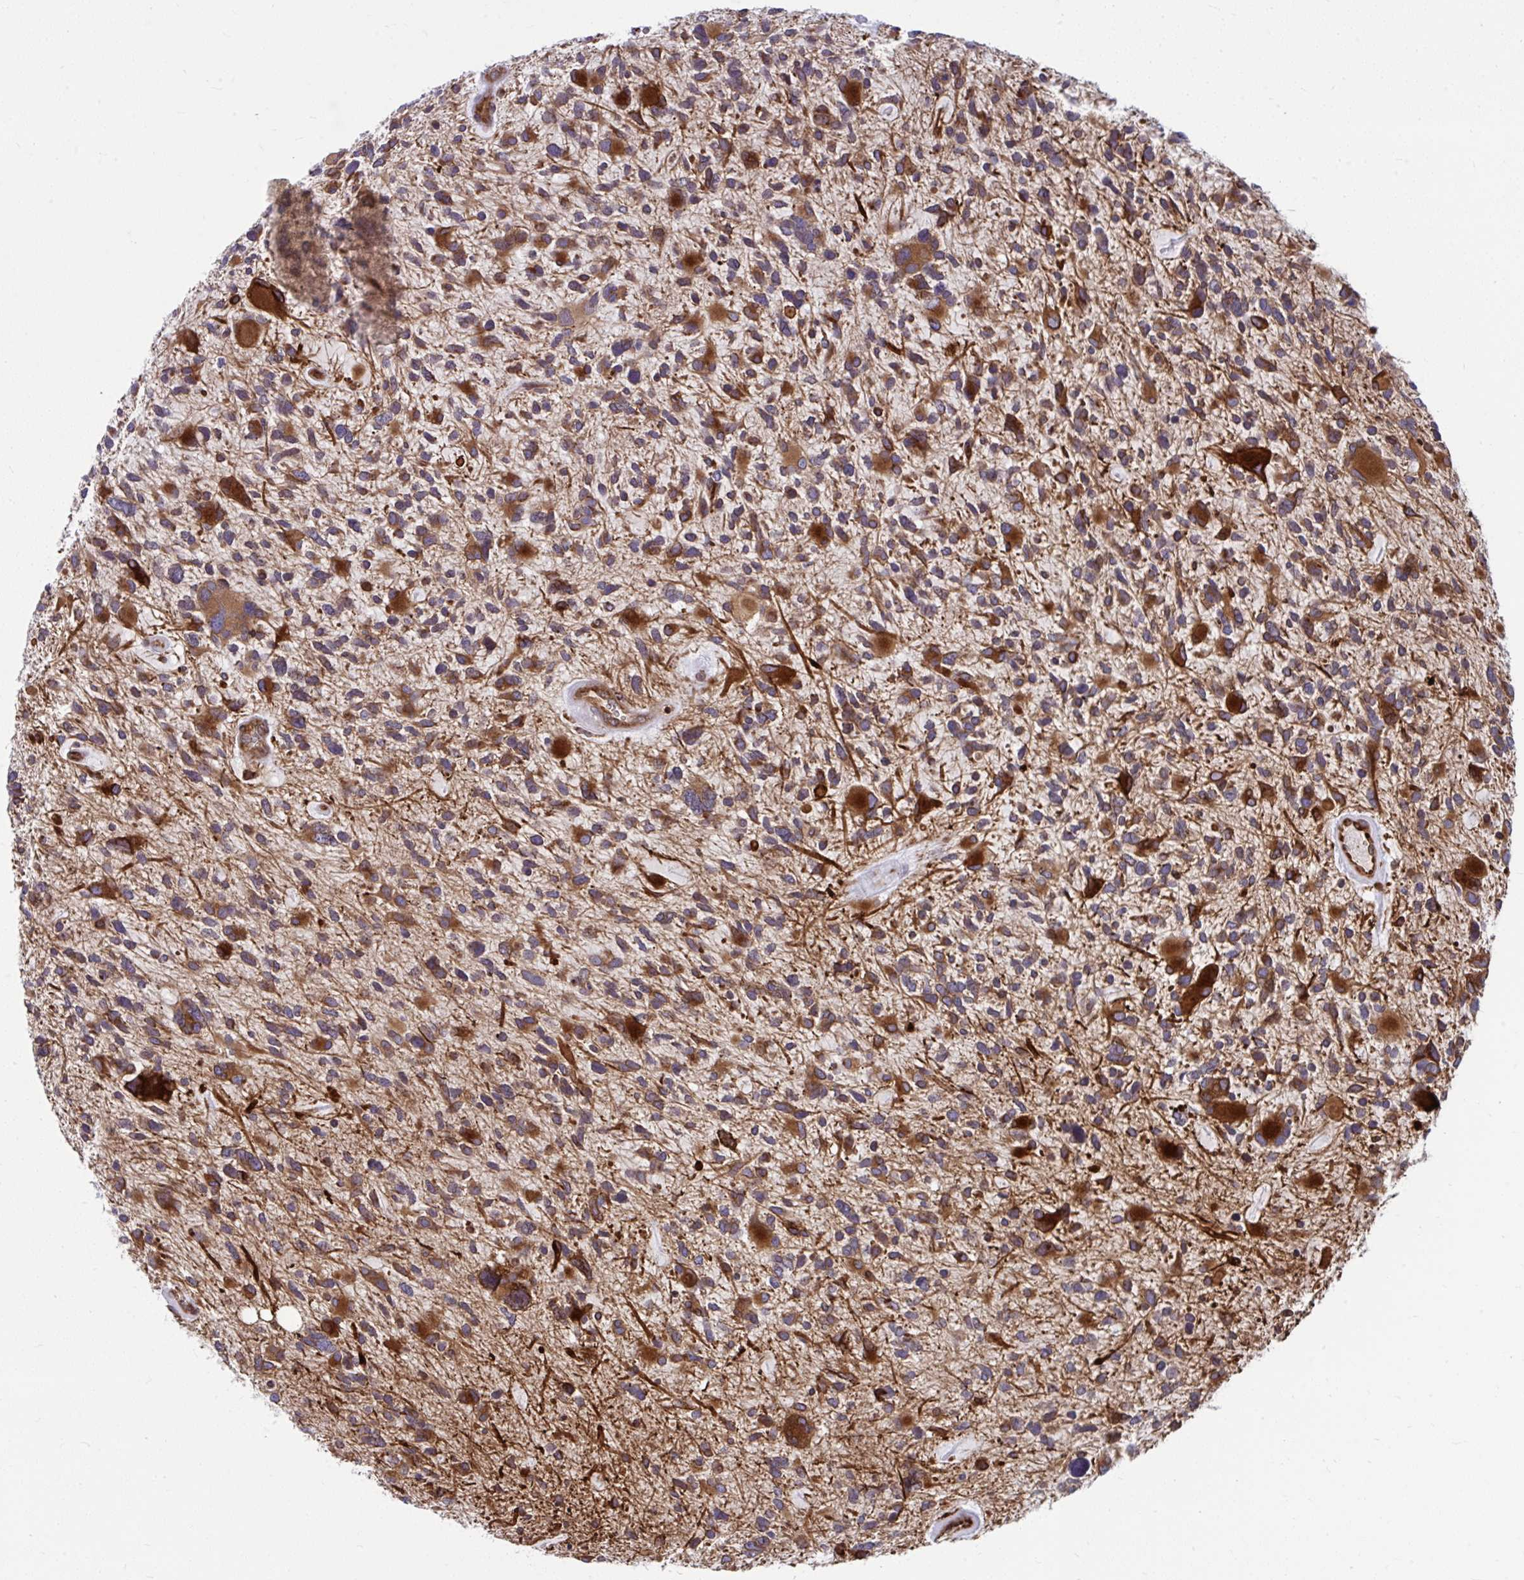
{"staining": {"intensity": "strong", "quantity": "25%-75%", "location": "cytoplasmic/membranous"}, "tissue": "glioma", "cell_type": "Tumor cells", "image_type": "cancer", "snomed": [{"axis": "morphology", "description": "Glioma, malignant, High grade"}, {"axis": "topography", "description": "Brain"}], "caption": "IHC image of neoplastic tissue: human glioma stained using IHC shows high levels of strong protein expression localized specifically in the cytoplasmic/membranous of tumor cells, appearing as a cytoplasmic/membranous brown color.", "gene": "STIM2", "patient": {"sex": "female", "age": 11}}